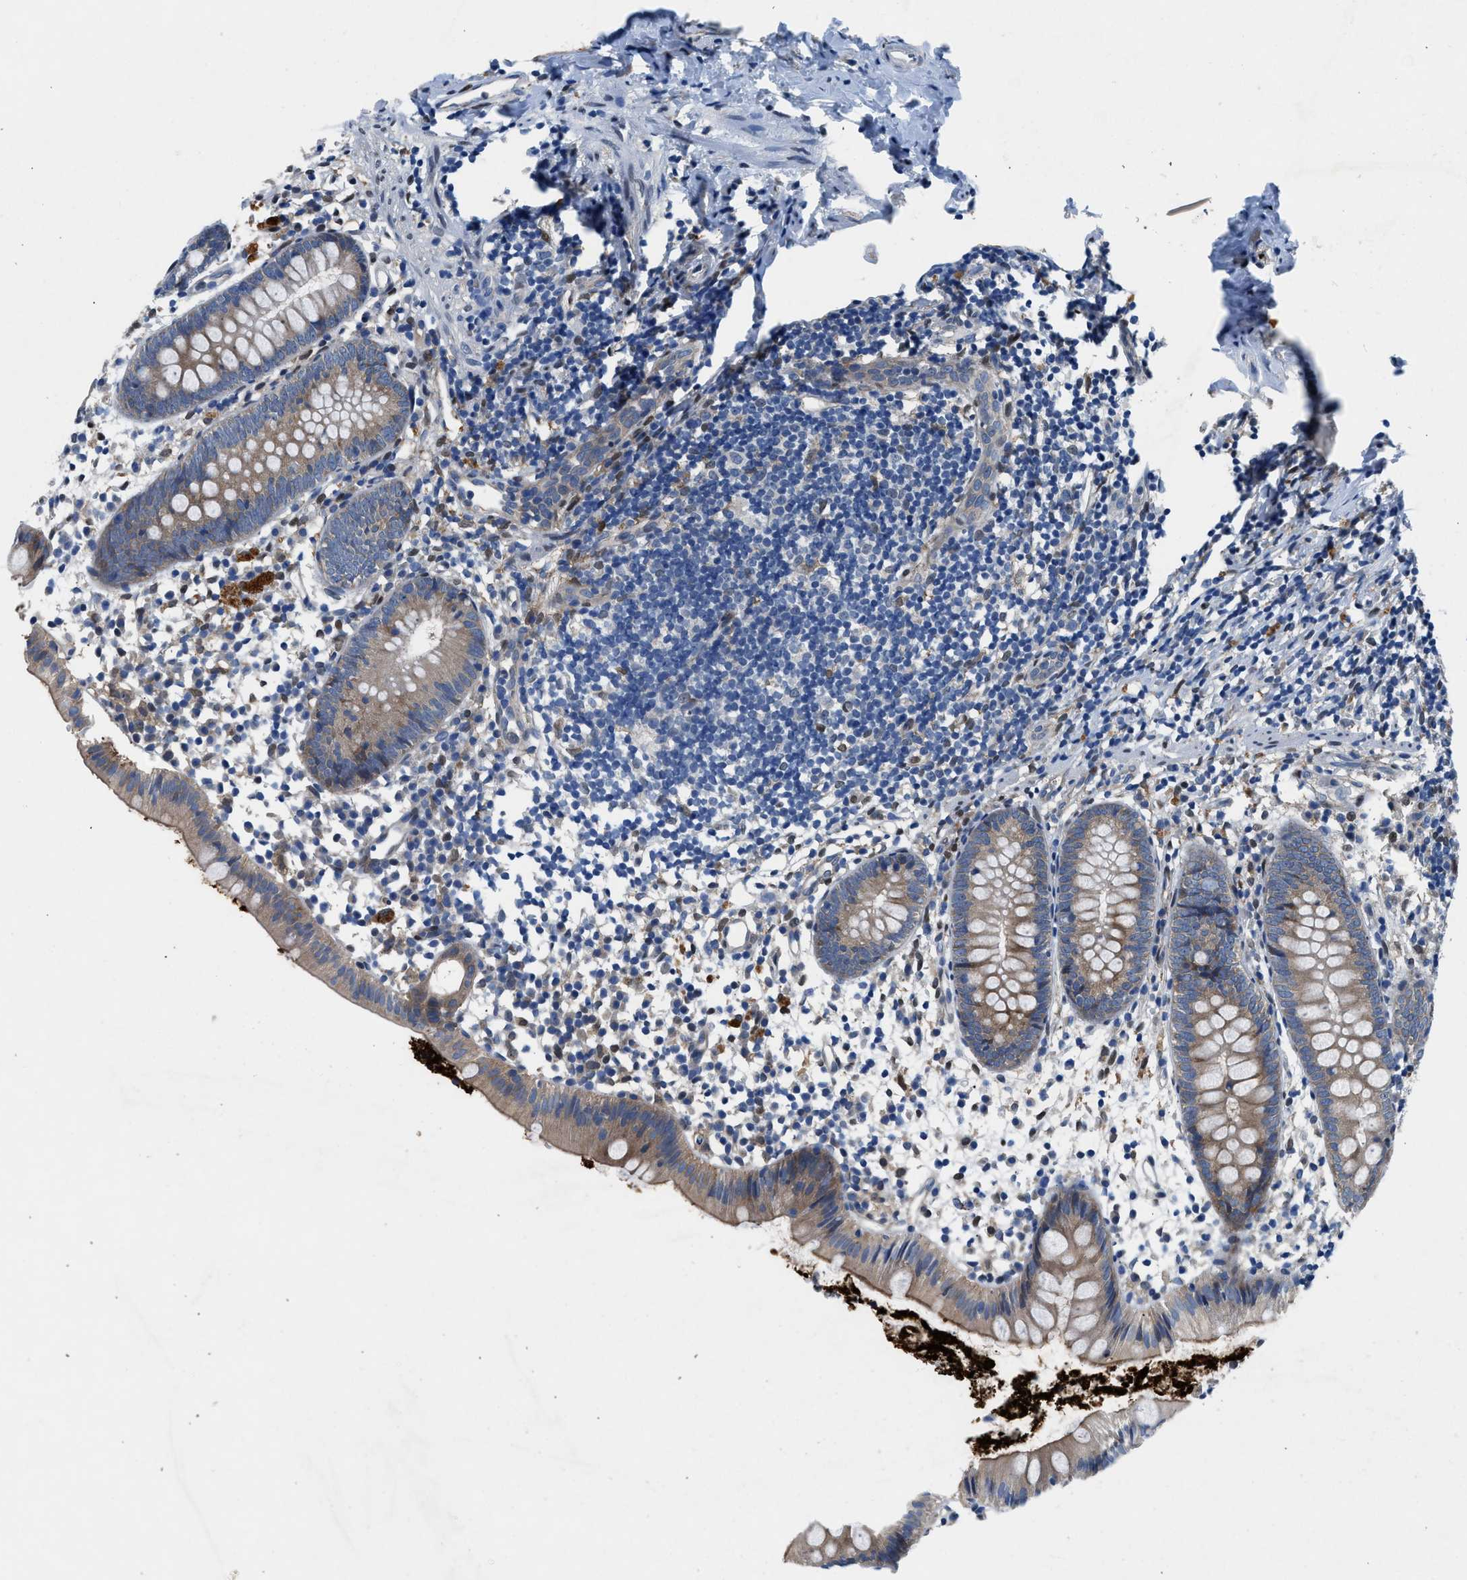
{"staining": {"intensity": "weak", "quantity": ">75%", "location": "cytoplasmic/membranous"}, "tissue": "appendix", "cell_type": "Glandular cells", "image_type": "normal", "snomed": [{"axis": "morphology", "description": "Normal tissue, NOS"}, {"axis": "topography", "description": "Appendix"}], "caption": "Immunohistochemistry photomicrograph of unremarkable appendix: human appendix stained using immunohistochemistry reveals low levels of weak protein expression localized specifically in the cytoplasmic/membranous of glandular cells, appearing as a cytoplasmic/membranous brown color.", "gene": "COPS2", "patient": {"sex": "female", "age": 20}}